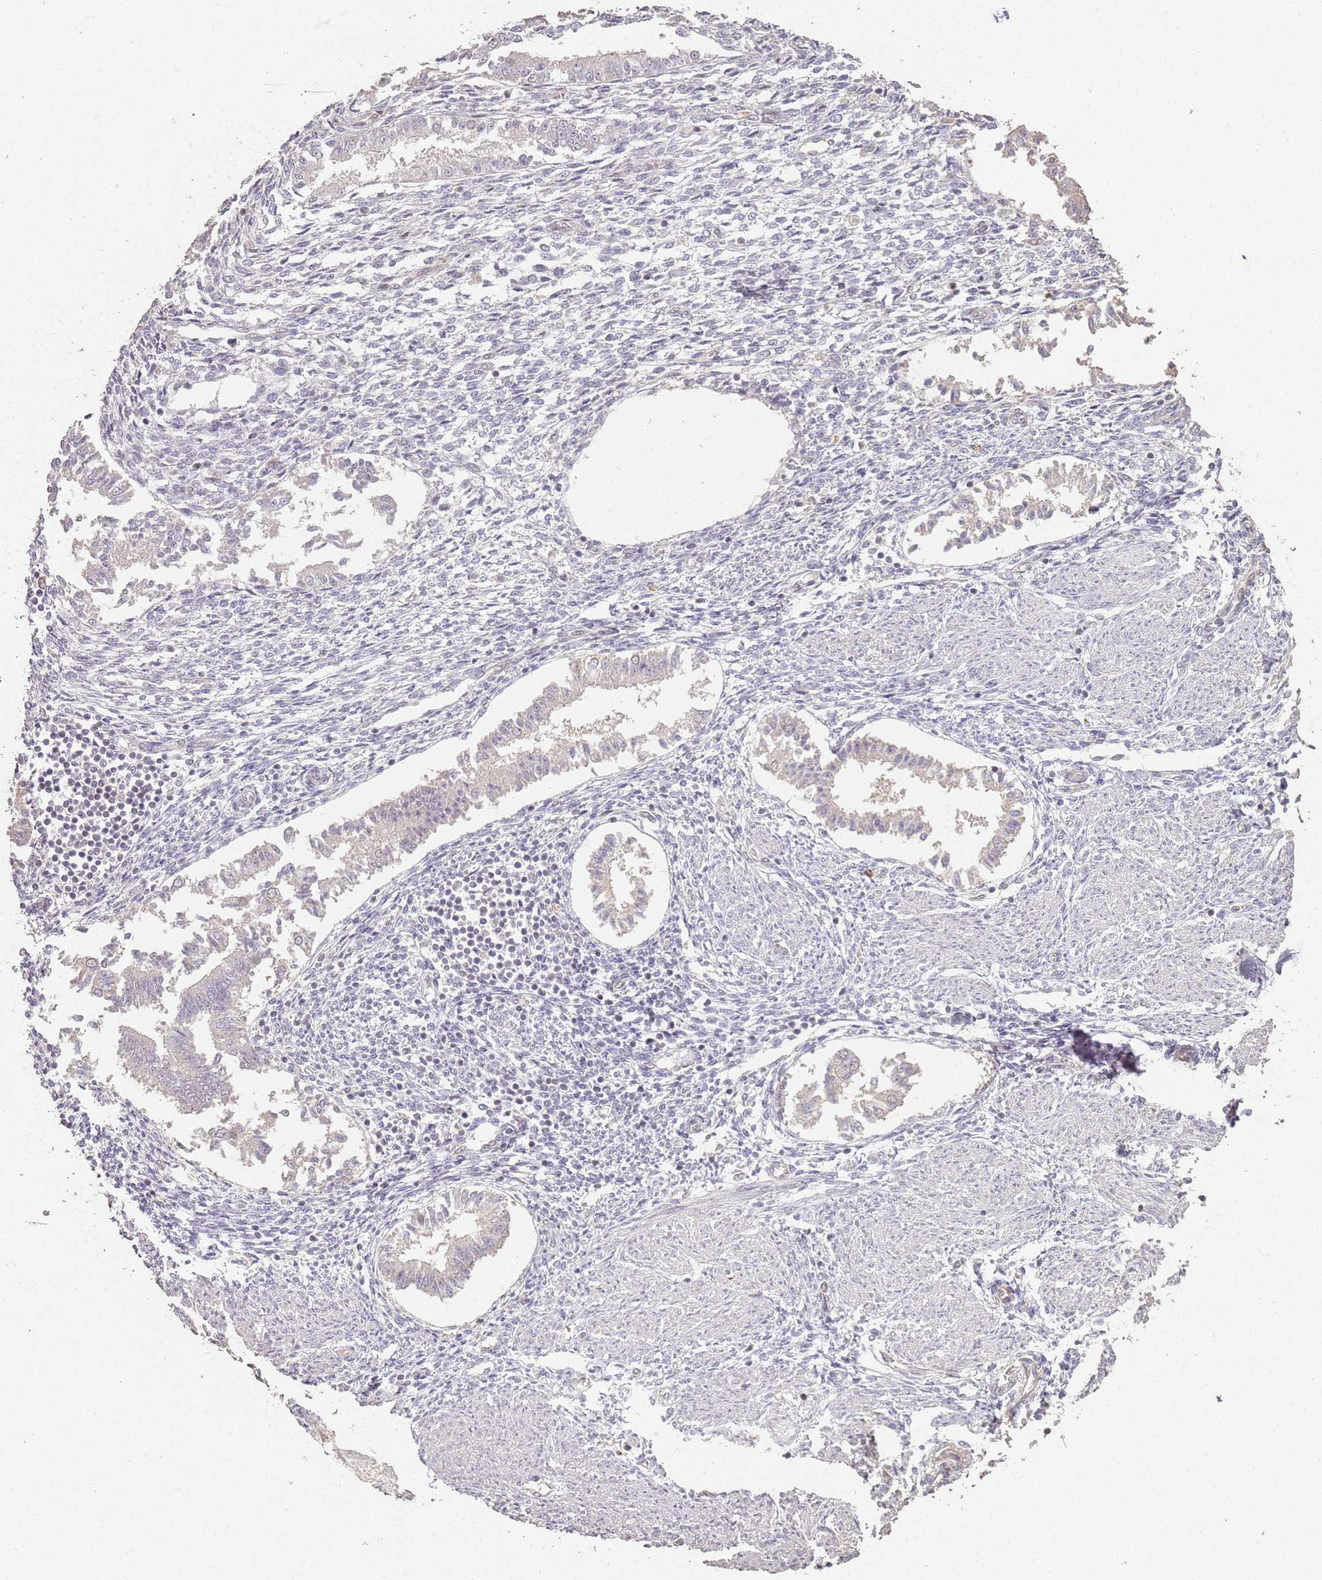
{"staining": {"intensity": "negative", "quantity": "none", "location": "none"}, "tissue": "endometrium", "cell_type": "Cells in endometrial stroma", "image_type": "normal", "snomed": [{"axis": "morphology", "description": "Normal tissue, NOS"}, {"axis": "topography", "description": "Uterus"}, {"axis": "topography", "description": "Endometrium"}], "caption": "This is an IHC image of unremarkable endometrium. There is no staining in cells in endometrial stroma.", "gene": "CCDC168", "patient": {"sex": "female", "age": 48}}